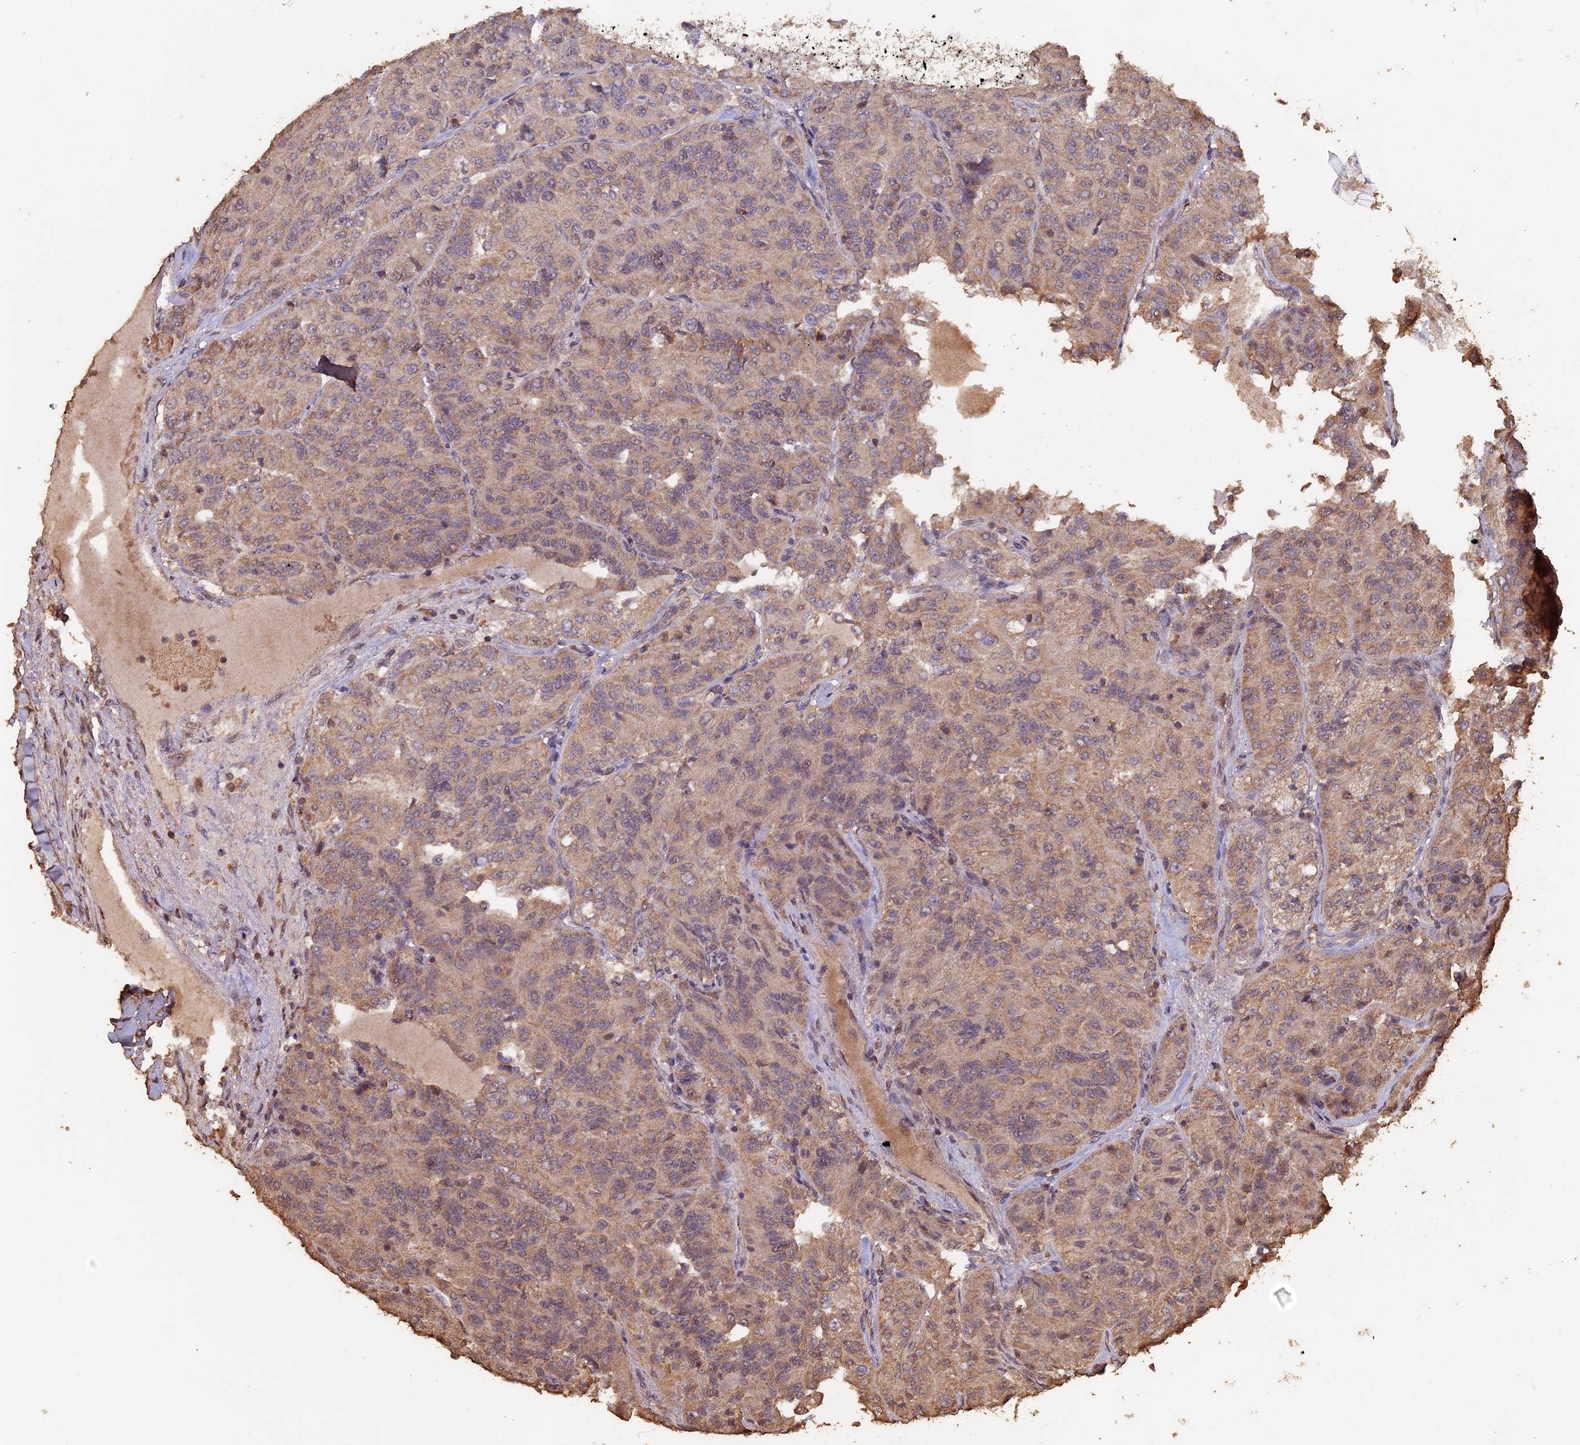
{"staining": {"intensity": "moderate", "quantity": ">75%", "location": "cytoplasmic/membranous"}, "tissue": "renal cancer", "cell_type": "Tumor cells", "image_type": "cancer", "snomed": [{"axis": "morphology", "description": "Adenocarcinoma, NOS"}, {"axis": "topography", "description": "Kidney"}], "caption": "High-power microscopy captured an immunohistochemistry histopathology image of renal cancer (adenocarcinoma), revealing moderate cytoplasmic/membranous positivity in about >75% of tumor cells.", "gene": "HUNK", "patient": {"sex": "female", "age": 63}}